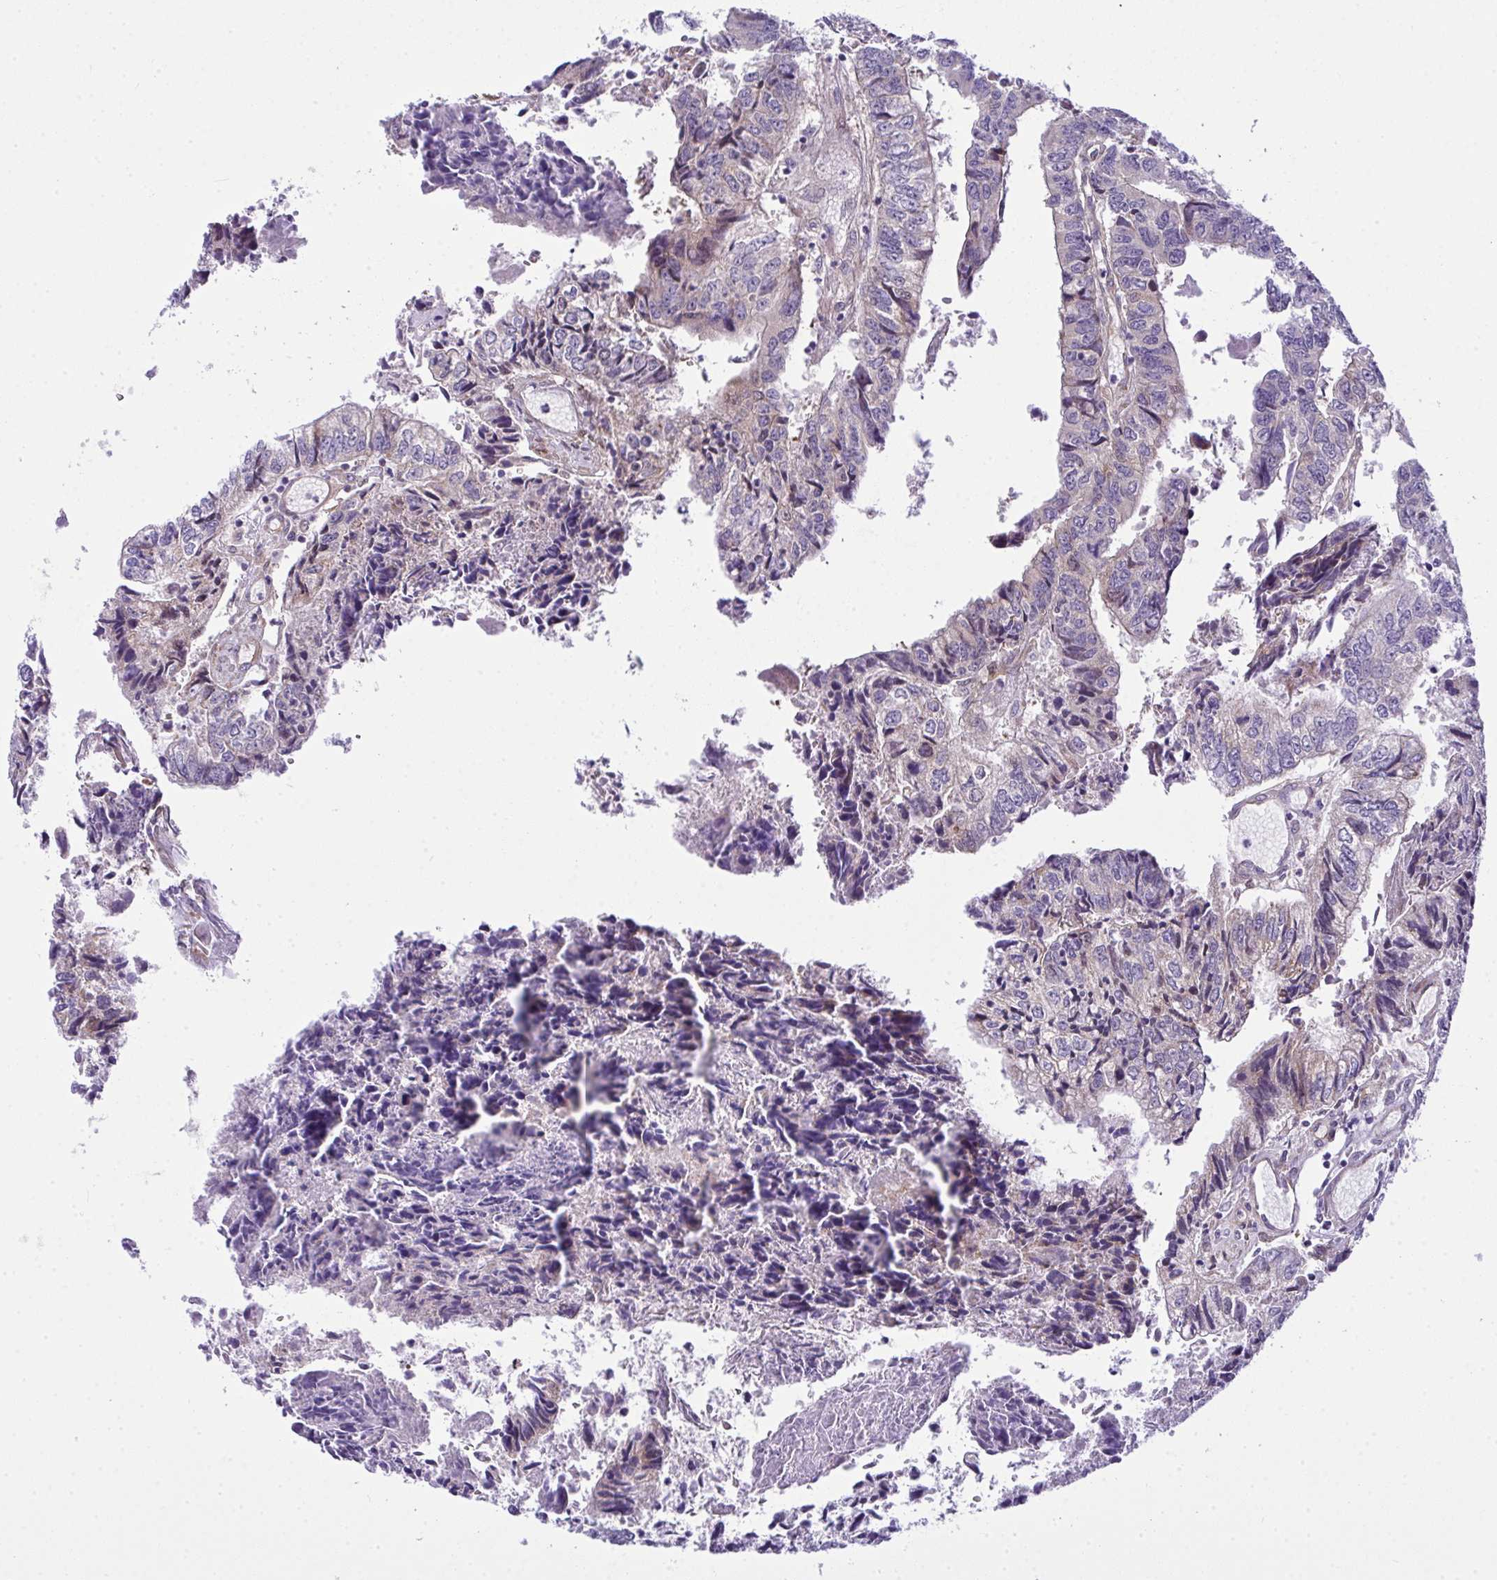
{"staining": {"intensity": "negative", "quantity": "none", "location": "none"}, "tissue": "colorectal cancer", "cell_type": "Tumor cells", "image_type": "cancer", "snomed": [{"axis": "morphology", "description": "Adenocarcinoma, NOS"}, {"axis": "topography", "description": "Colon"}], "caption": "High magnification brightfield microscopy of colorectal adenocarcinoma stained with DAB (brown) and counterstained with hematoxylin (blue): tumor cells show no significant positivity.", "gene": "RSKR", "patient": {"sex": "male", "age": 86}}